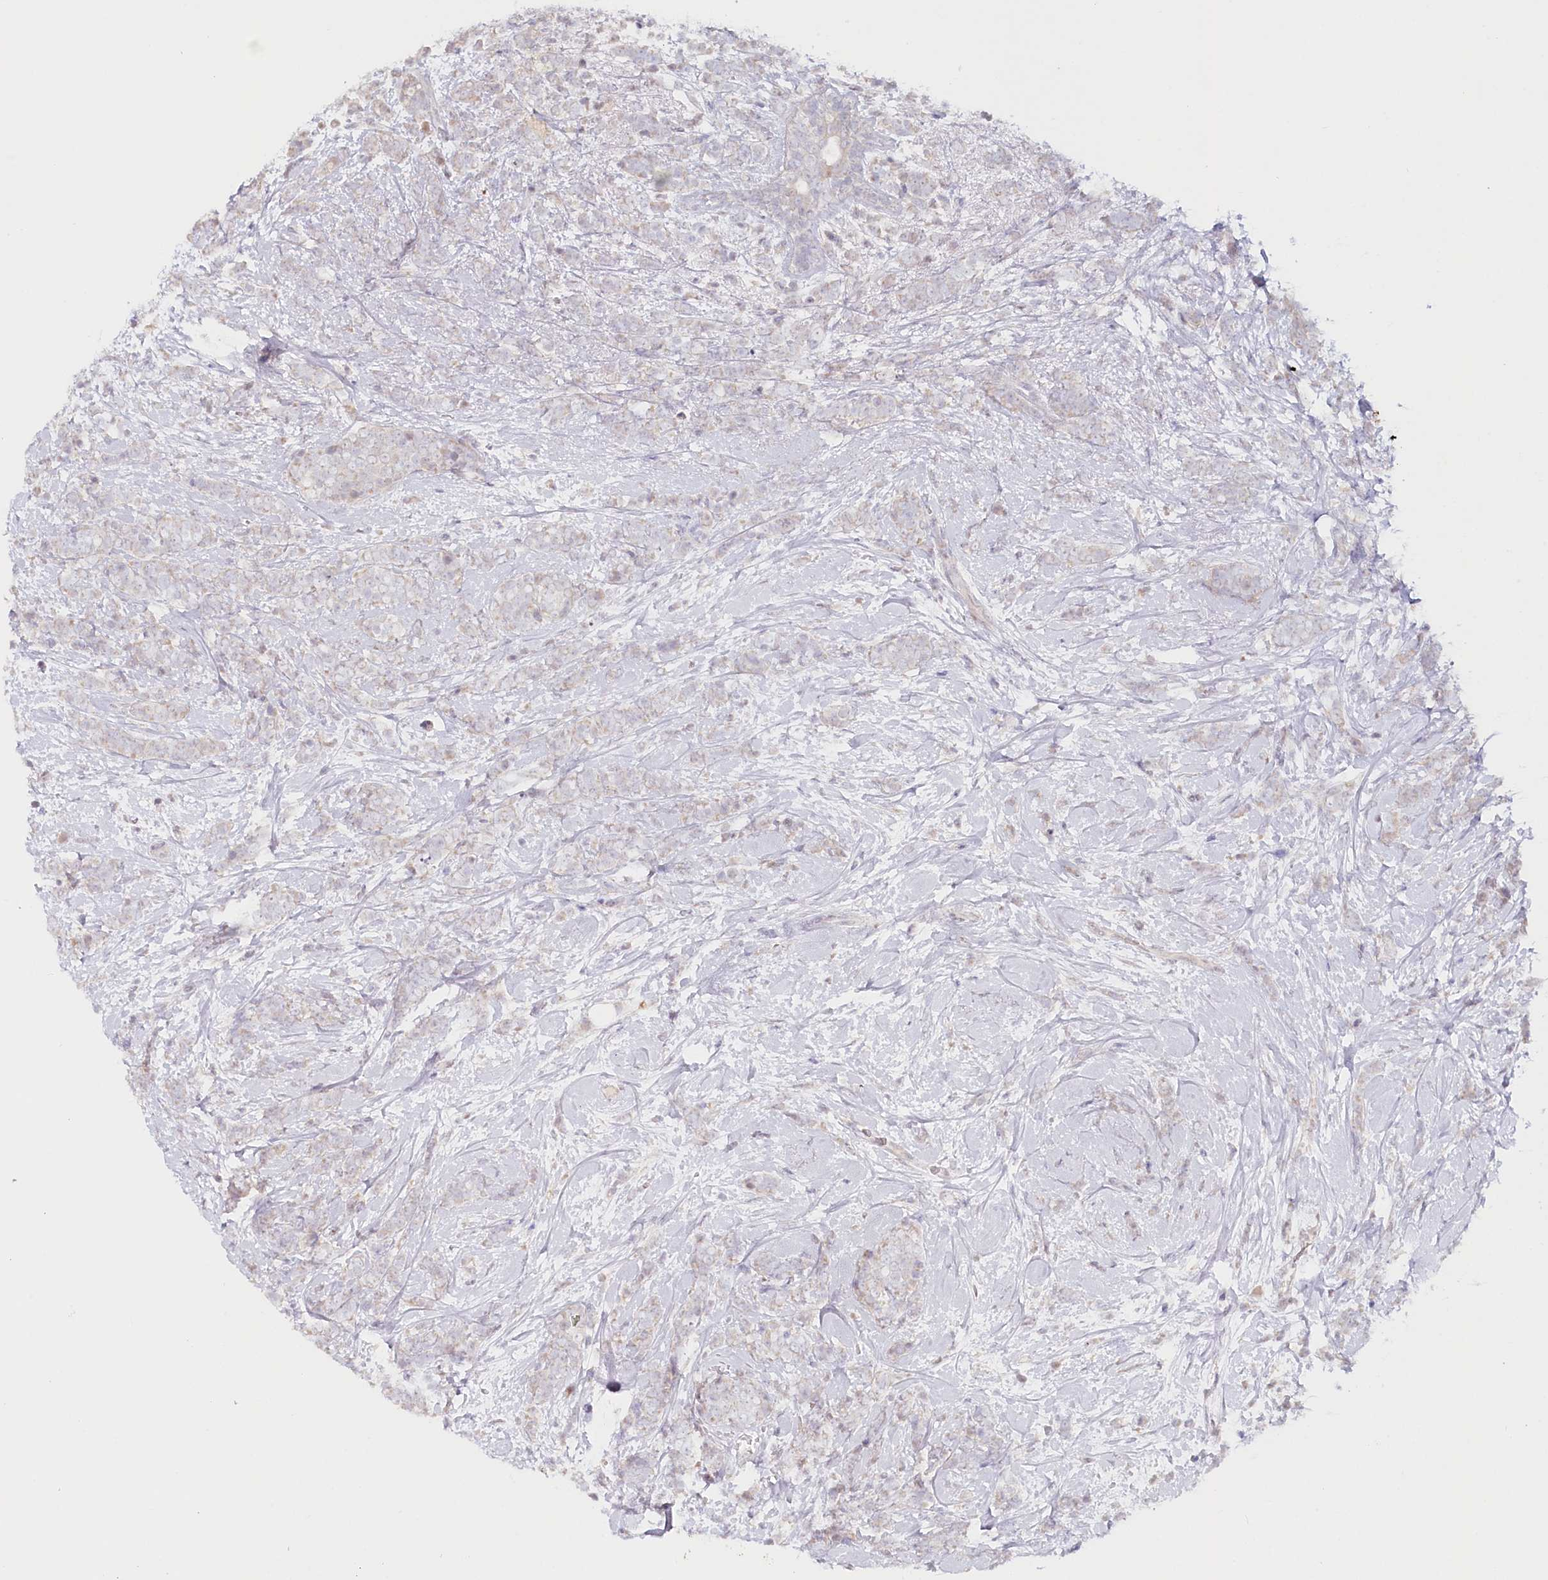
{"staining": {"intensity": "negative", "quantity": "none", "location": "none"}, "tissue": "breast cancer", "cell_type": "Tumor cells", "image_type": "cancer", "snomed": [{"axis": "morphology", "description": "Lobular carcinoma"}, {"axis": "topography", "description": "Breast"}], "caption": "A histopathology image of breast lobular carcinoma stained for a protein displays no brown staining in tumor cells.", "gene": "PSAPL1", "patient": {"sex": "female", "age": 58}}